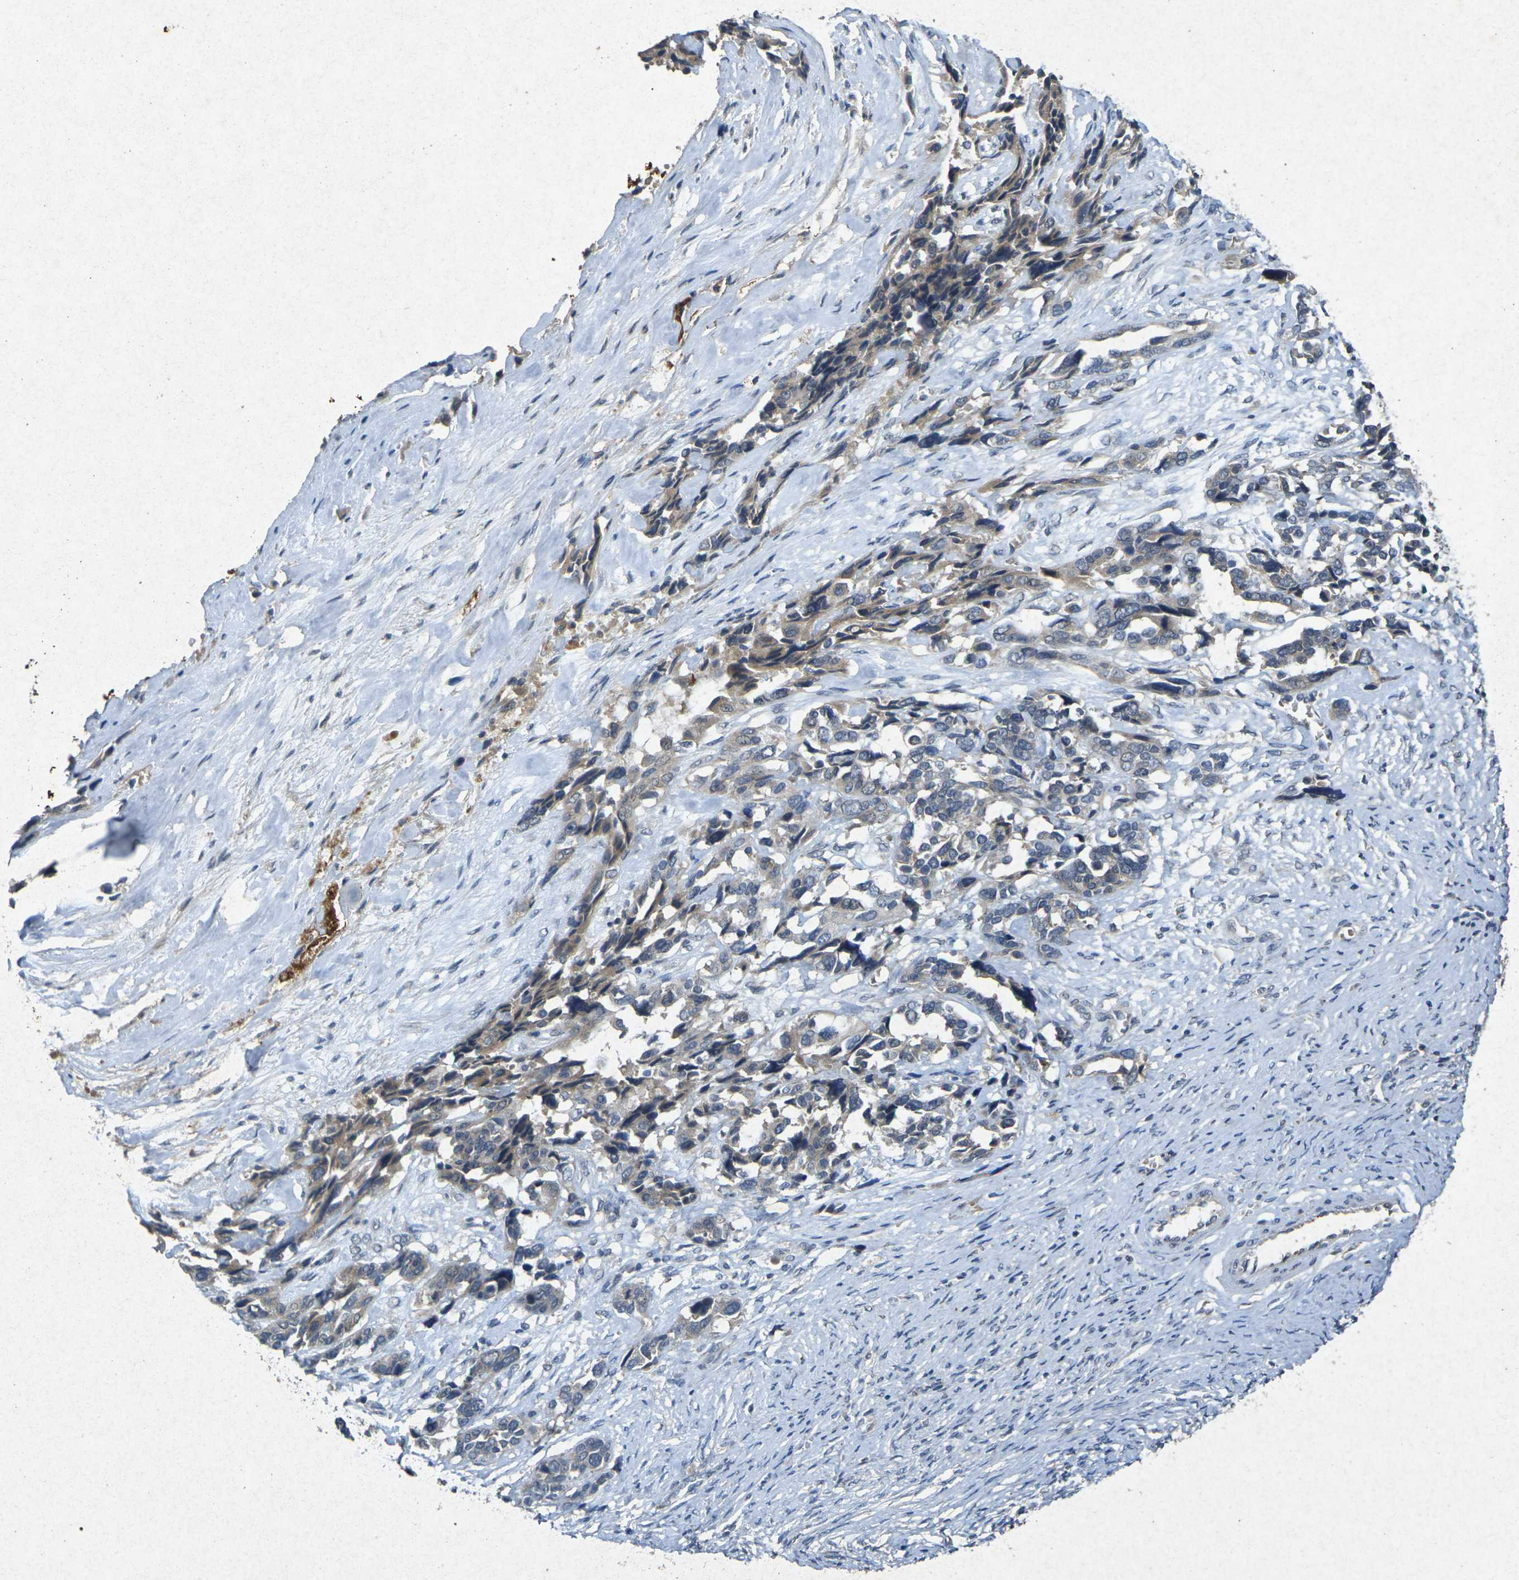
{"staining": {"intensity": "moderate", "quantity": "25%-75%", "location": "cytoplasmic/membranous"}, "tissue": "ovarian cancer", "cell_type": "Tumor cells", "image_type": "cancer", "snomed": [{"axis": "morphology", "description": "Cystadenocarcinoma, serous, NOS"}, {"axis": "topography", "description": "Ovary"}], "caption": "IHC (DAB) staining of ovarian cancer (serous cystadenocarcinoma) shows moderate cytoplasmic/membranous protein positivity in about 25%-75% of tumor cells. The staining was performed using DAB to visualize the protein expression in brown, while the nuclei were stained in blue with hematoxylin (Magnification: 20x).", "gene": "RGMA", "patient": {"sex": "female", "age": 44}}